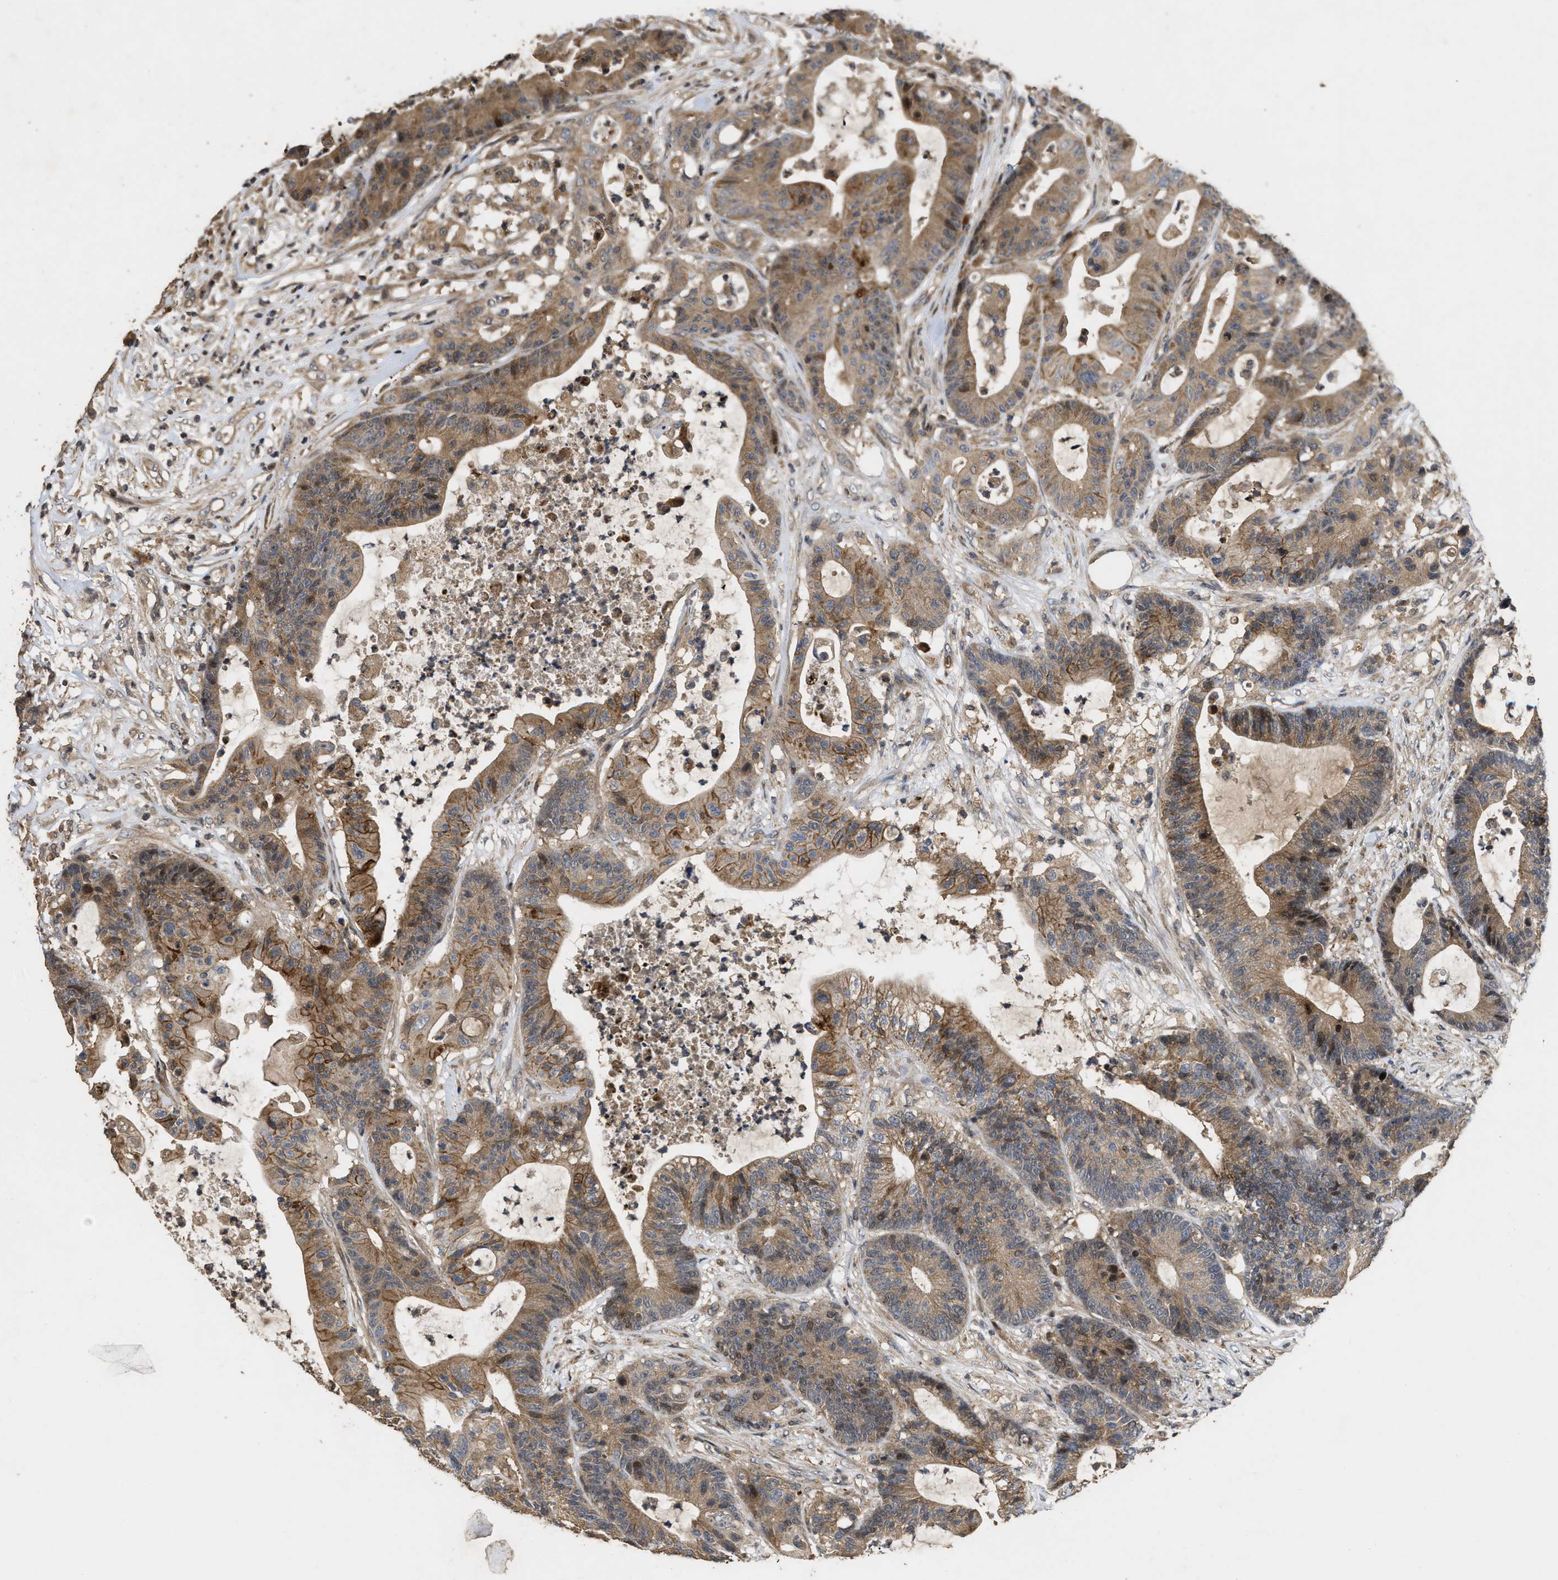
{"staining": {"intensity": "moderate", "quantity": ">75%", "location": "cytoplasmic/membranous"}, "tissue": "colorectal cancer", "cell_type": "Tumor cells", "image_type": "cancer", "snomed": [{"axis": "morphology", "description": "Adenocarcinoma, NOS"}, {"axis": "topography", "description": "Colon"}], "caption": "Colorectal adenocarcinoma stained with a protein marker exhibits moderate staining in tumor cells.", "gene": "CBR3", "patient": {"sex": "female", "age": 84}}